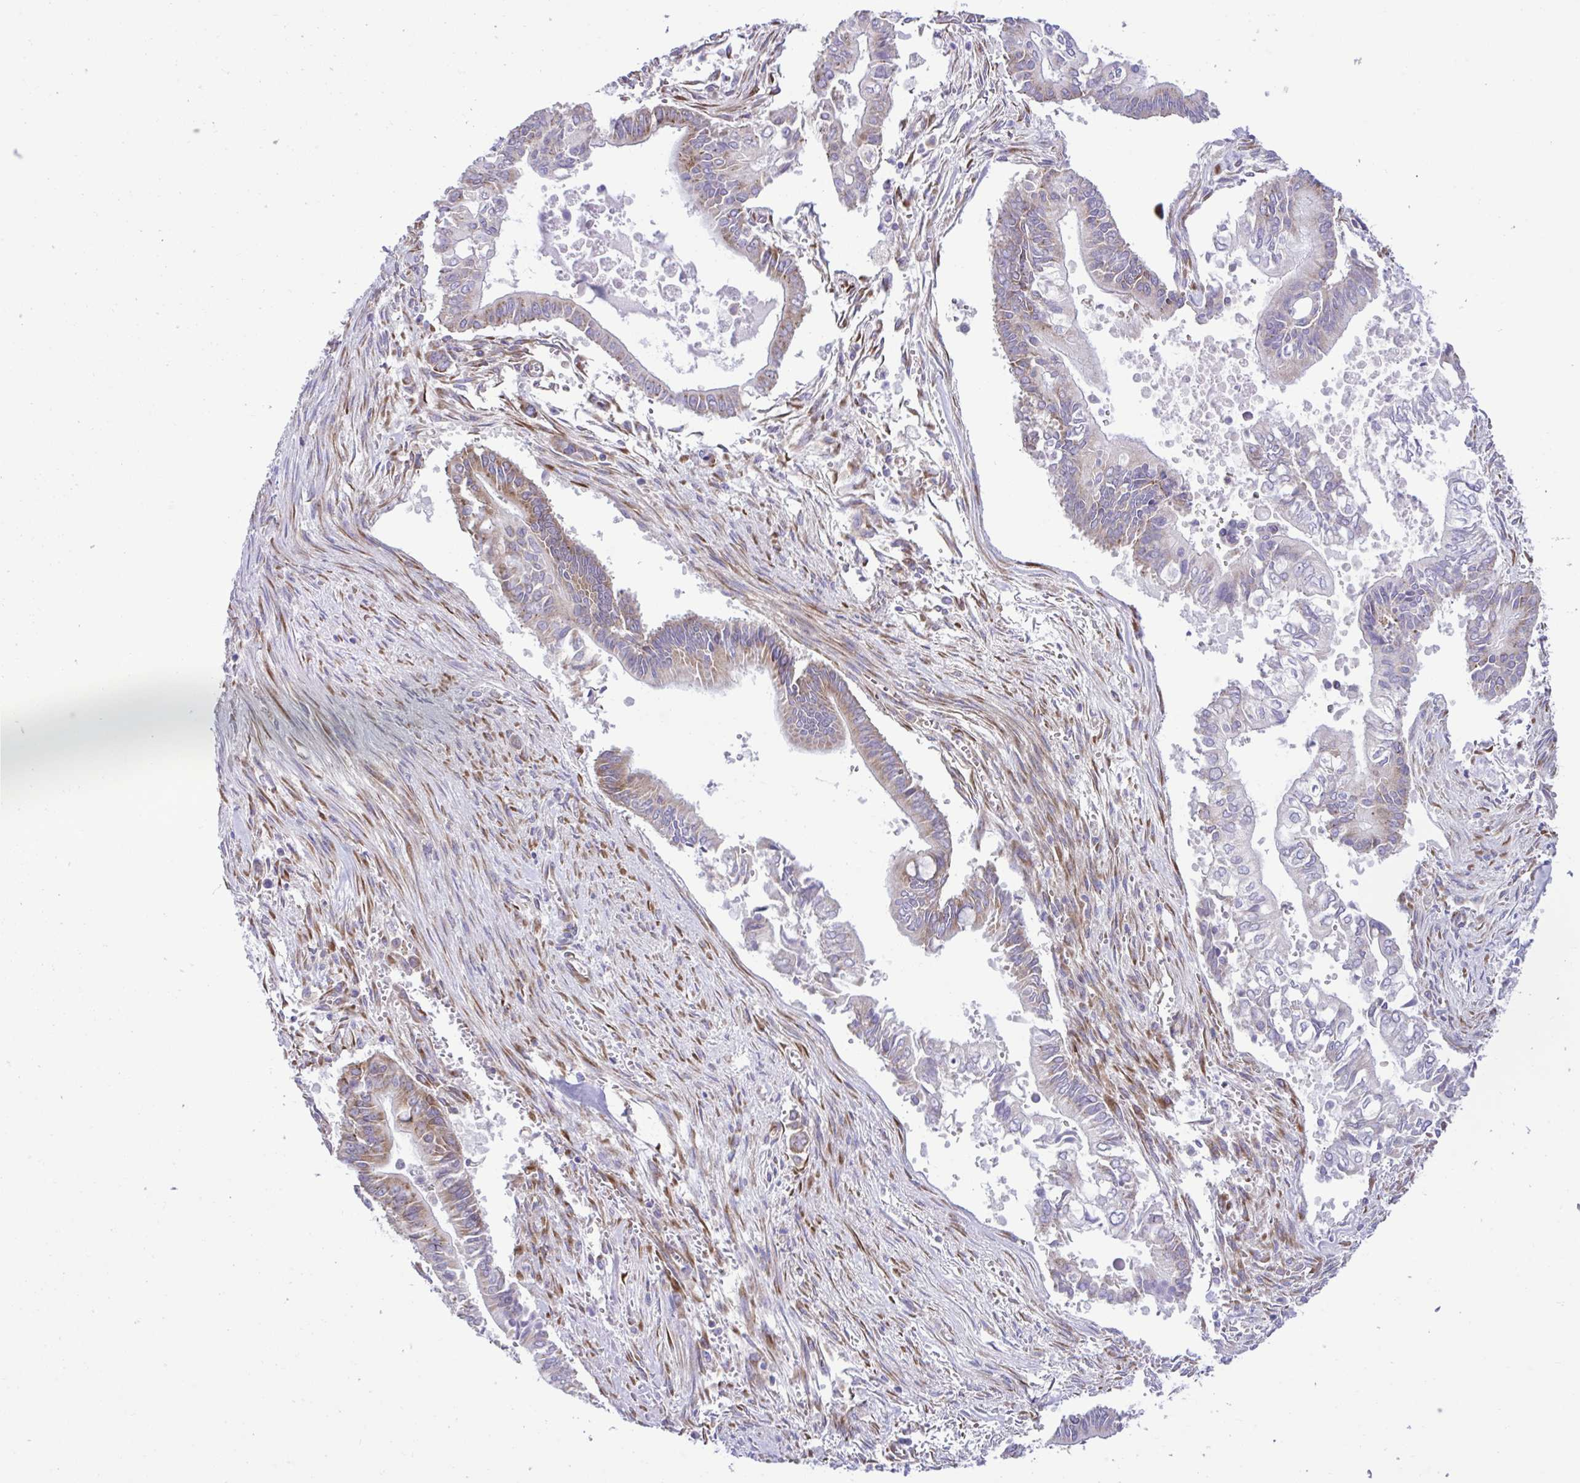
{"staining": {"intensity": "moderate", "quantity": "25%-75%", "location": "cytoplasmic/membranous"}, "tissue": "pancreatic cancer", "cell_type": "Tumor cells", "image_type": "cancer", "snomed": [{"axis": "morphology", "description": "Adenocarcinoma, NOS"}, {"axis": "topography", "description": "Pancreas"}], "caption": "High-magnification brightfield microscopy of pancreatic cancer (adenocarcinoma) stained with DAB (3,3'-diaminobenzidine) (brown) and counterstained with hematoxylin (blue). tumor cells exhibit moderate cytoplasmic/membranous expression is seen in approximately25%-75% of cells.", "gene": "RPL7", "patient": {"sex": "male", "age": 68}}